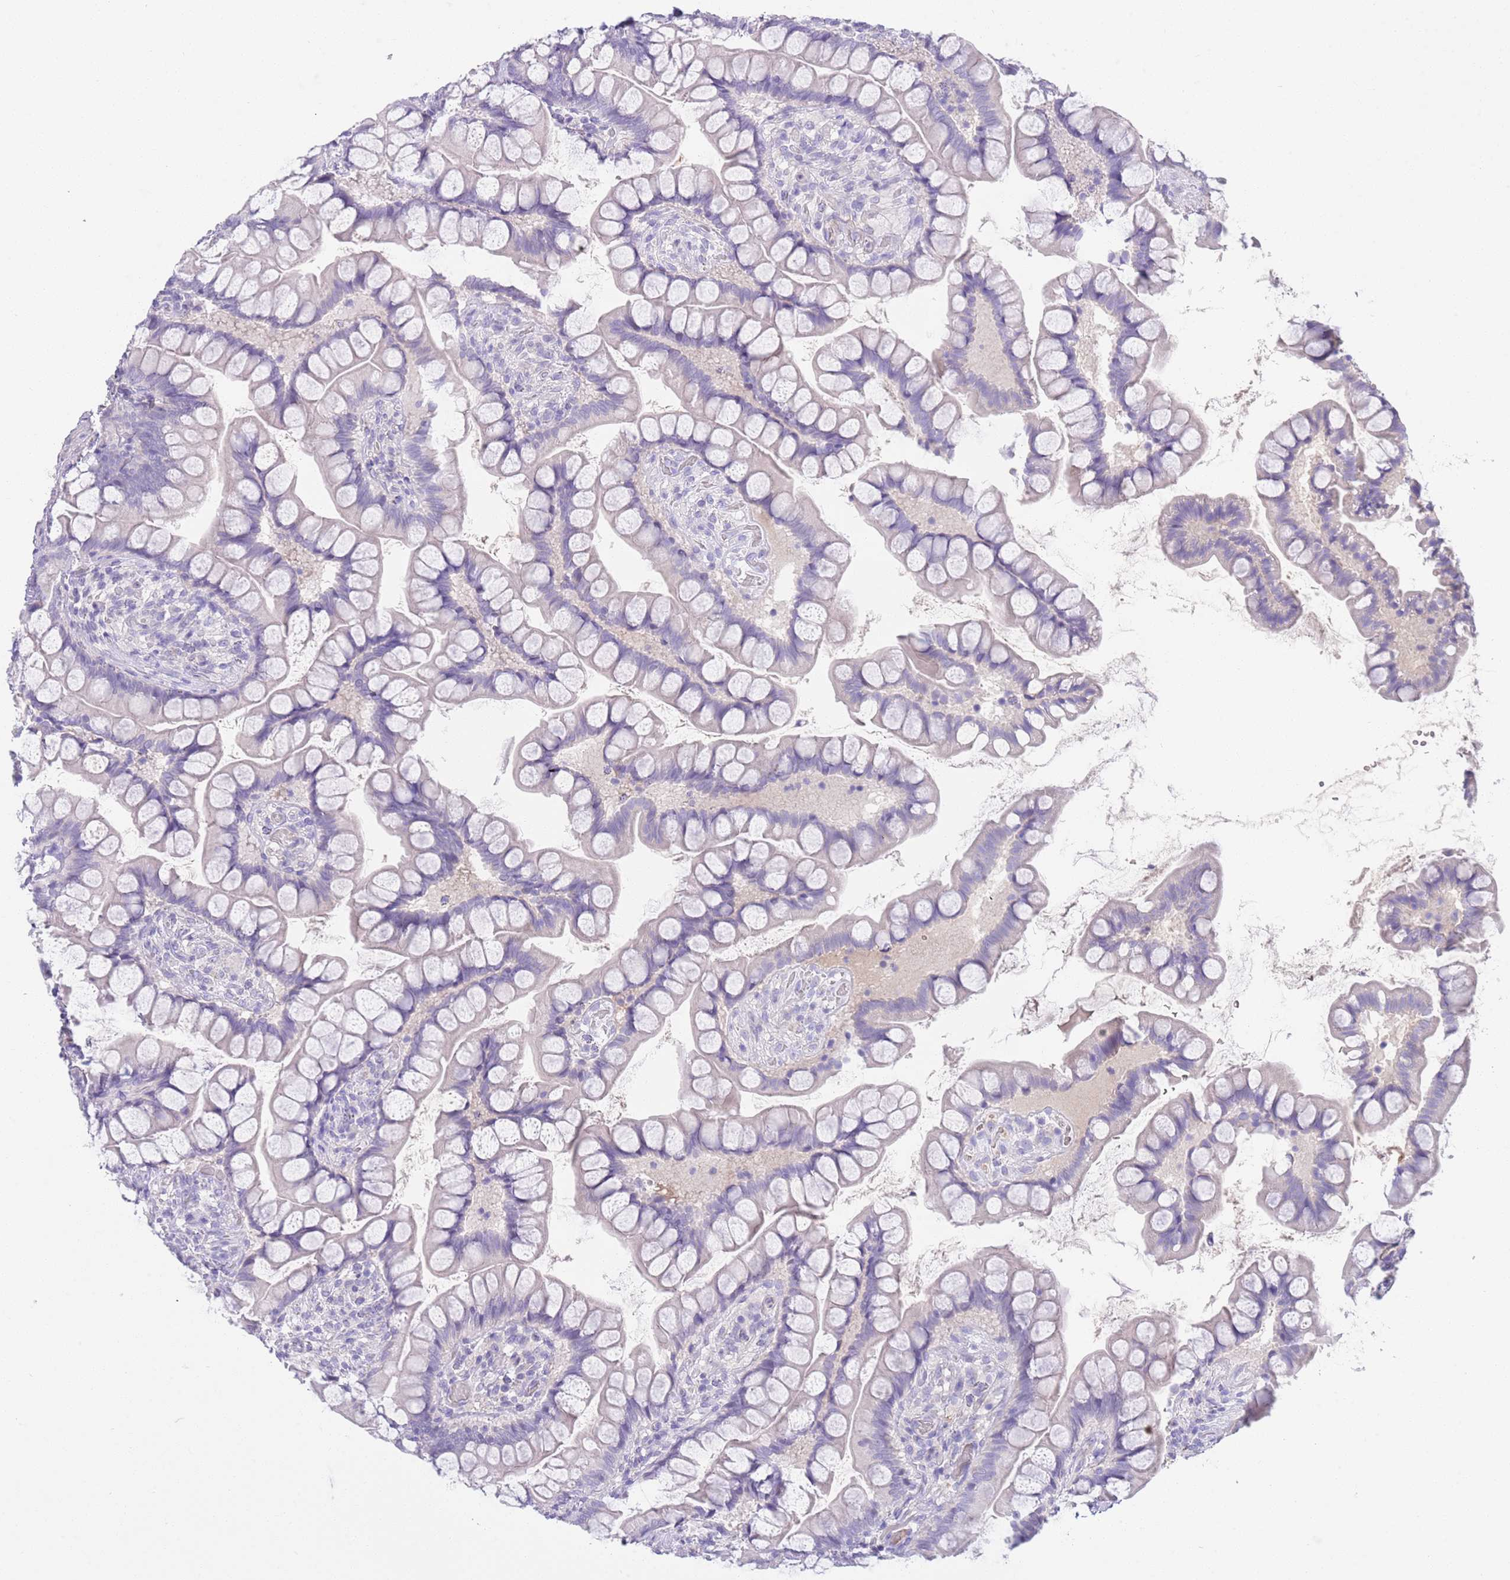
{"staining": {"intensity": "negative", "quantity": "none", "location": "none"}, "tissue": "small intestine", "cell_type": "Glandular cells", "image_type": "normal", "snomed": [{"axis": "morphology", "description": "Normal tissue, NOS"}, {"axis": "topography", "description": "Small intestine"}], "caption": "IHC of normal human small intestine reveals no expression in glandular cells.", "gene": "IGFL4", "patient": {"sex": "male", "age": 70}}